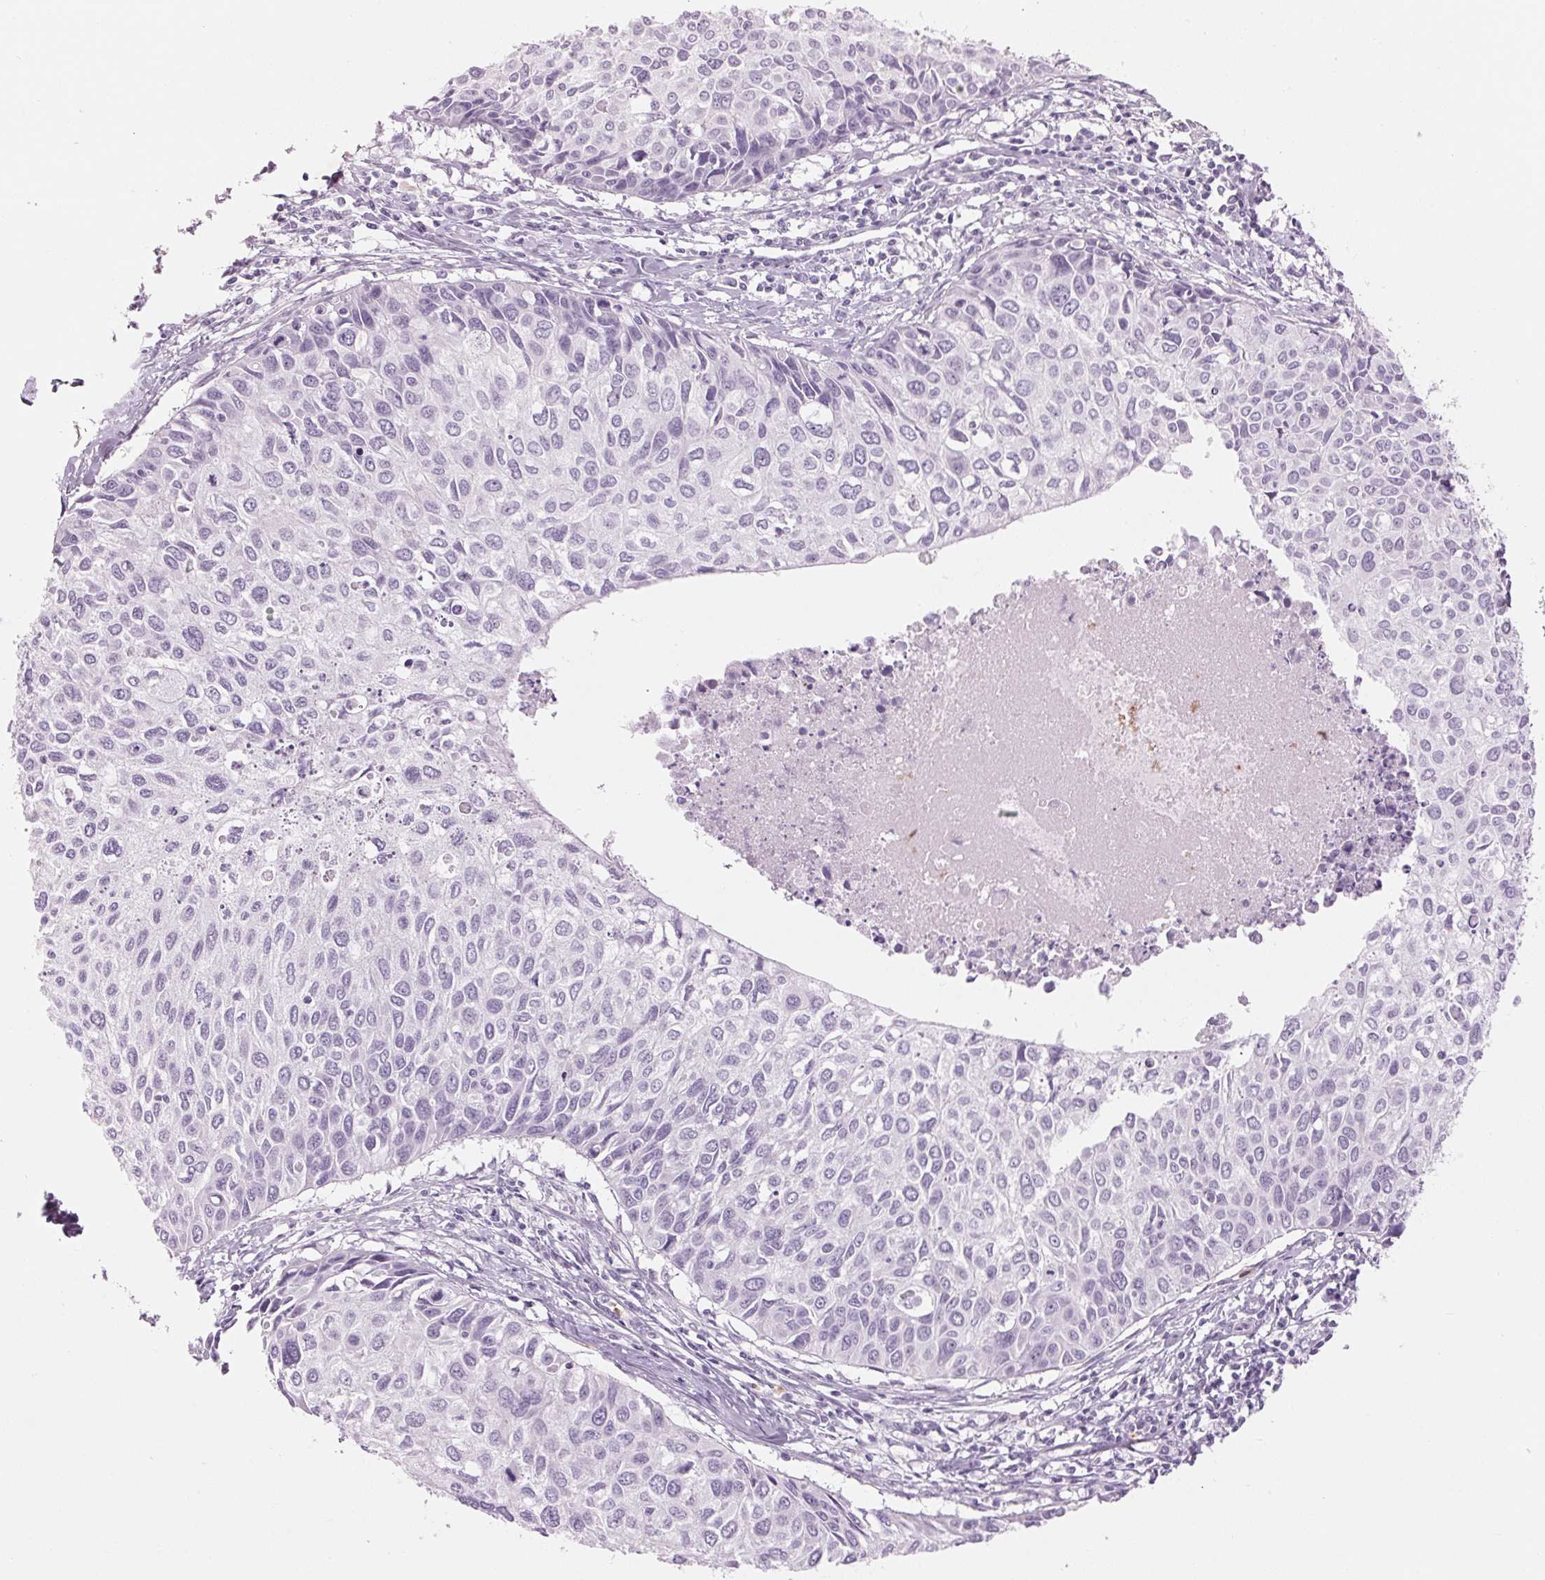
{"staining": {"intensity": "negative", "quantity": "none", "location": "none"}, "tissue": "cervical cancer", "cell_type": "Tumor cells", "image_type": "cancer", "snomed": [{"axis": "morphology", "description": "Squamous cell carcinoma, NOS"}, {"axis": "topography", "description": "Cervix"}], "caption": "Cervical cancer (squamous cell carcinoma) was stained to show a protein in brown. There is no significant staining in tumor cells.", "gene": "KLK7", "patient": {"sex": "female", "age": 50}}